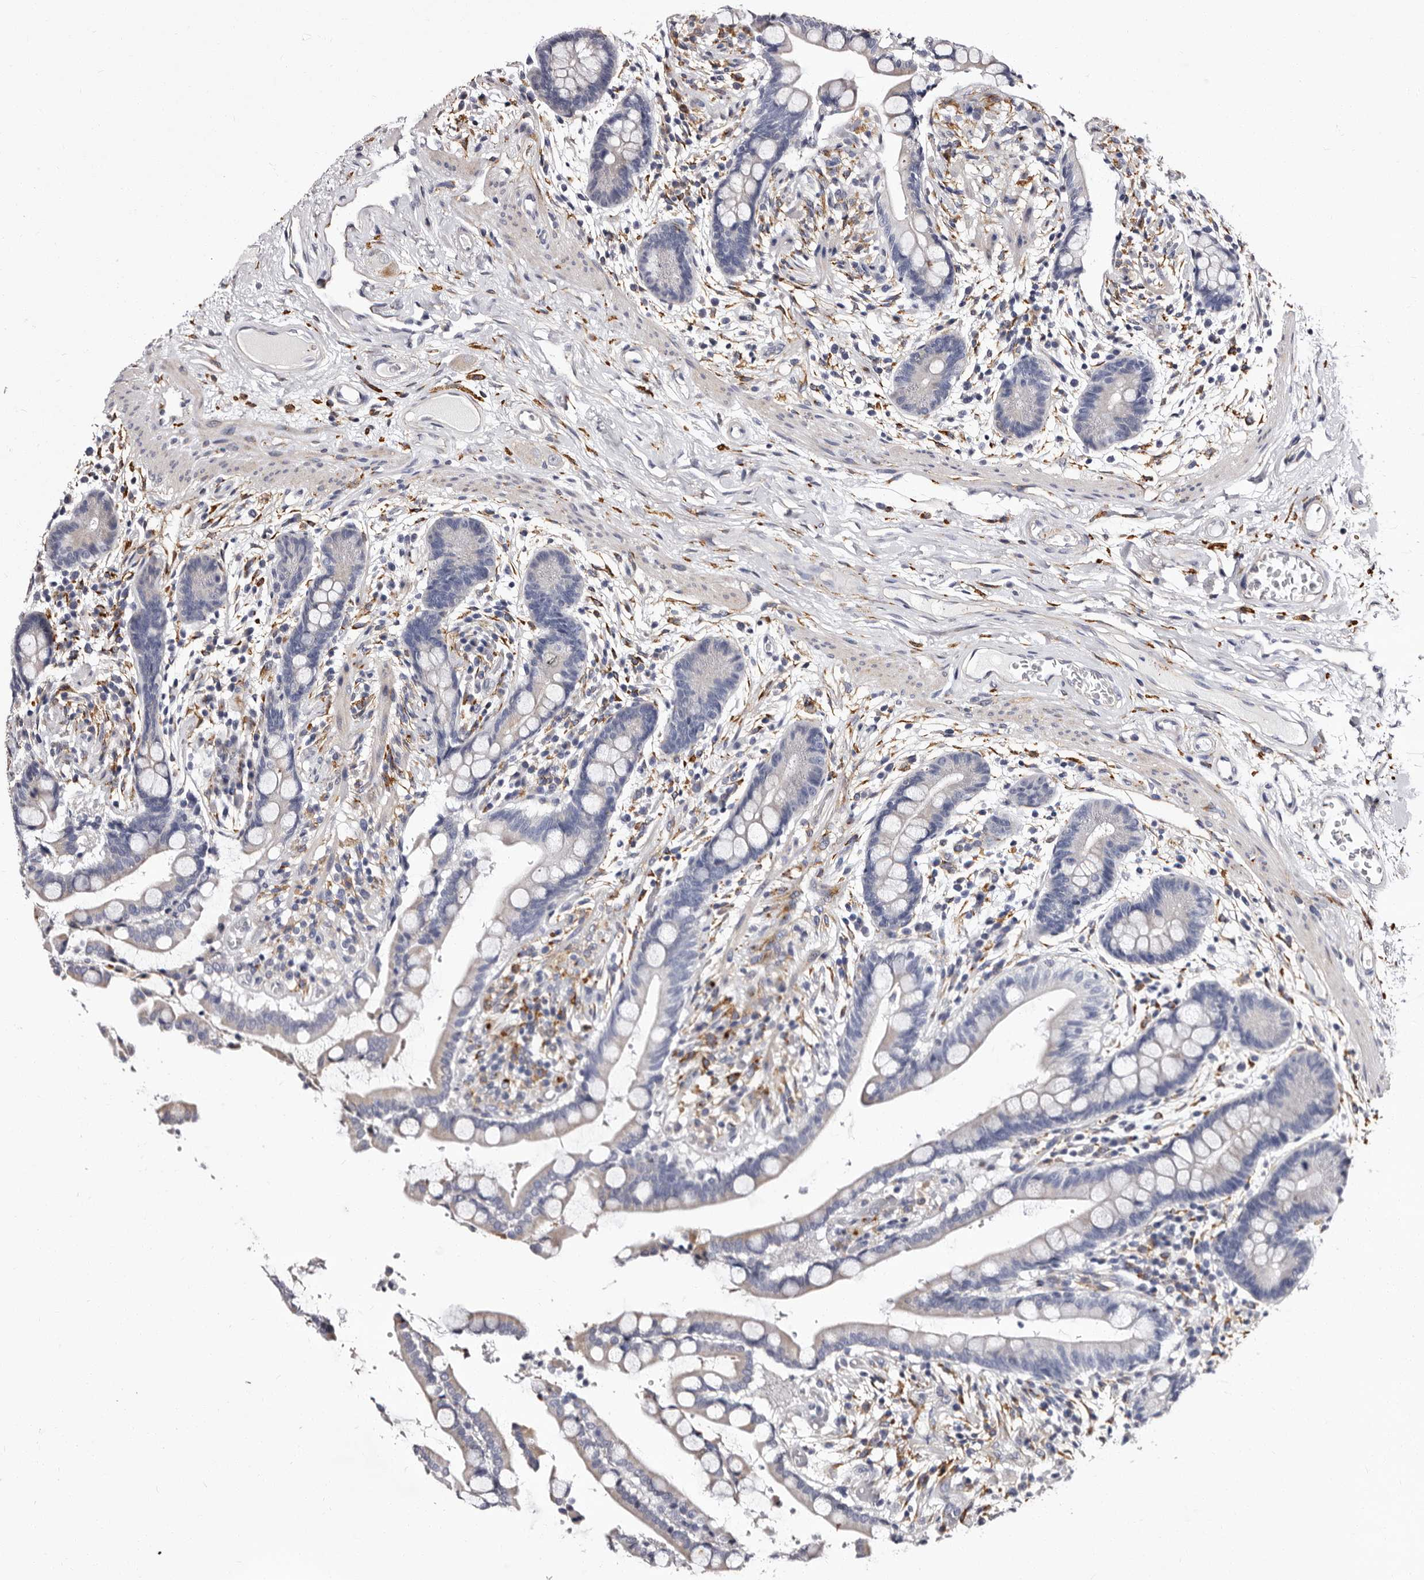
{"staining": {"intensity": "negative", "quantity": "none", "location": "none"}, "tissue": "colon", "cell_type": "Endothelial cells", "image_type": "normal", "snomed": [{"axis": "morphology", "description": "Normal tissue, NOS"}, {"axis": "topography", "description": "Colon"}], "caption": "DAB (3,3'-diaminobenzidine) immunohistochemical staining of benign human colon displays no significant staining in endothelial cells.", "gene": "AUNIP", "patient": {"sex": "male", "age": 73}}